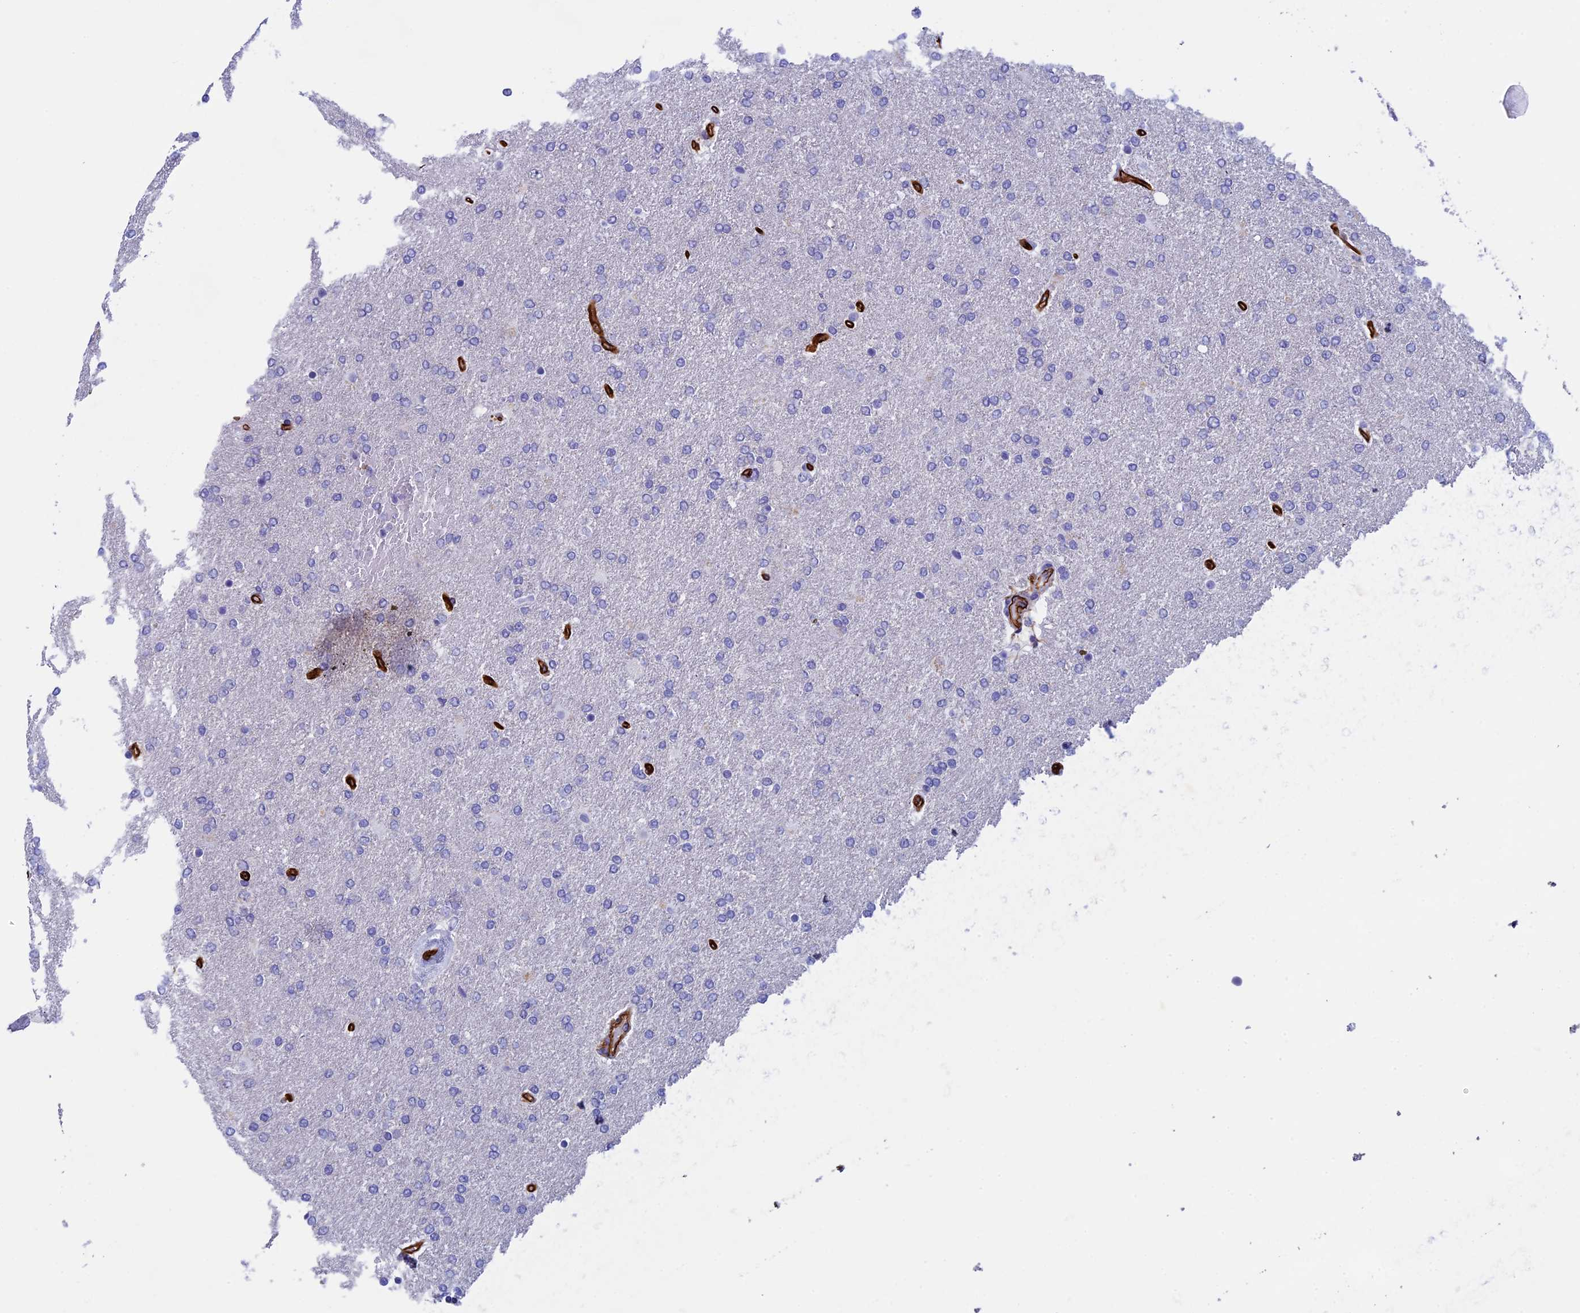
{"staining": {"intensity": "negative", "quantity": "none", "location": "none"}, "tissue": "glioma", "cell_type": "Tumor cells", "image_type": "cancer", "snomed": [{"axis": "morphology", "description": "Glioma, malignant, High grade"}, {"axis": "topography", "description": "Brain"}], "caption": "Immunohistochemistry micrograph of neoplastic tissue: human glioma stained with DAB reveals no significant protein expression in tumor cells. (DAB immunohistochemistry (IHC) visualized using brightfield microscopy, high magnification).", "gene": "INSYN1", "patient": {"sex": "male", "age": 72}}